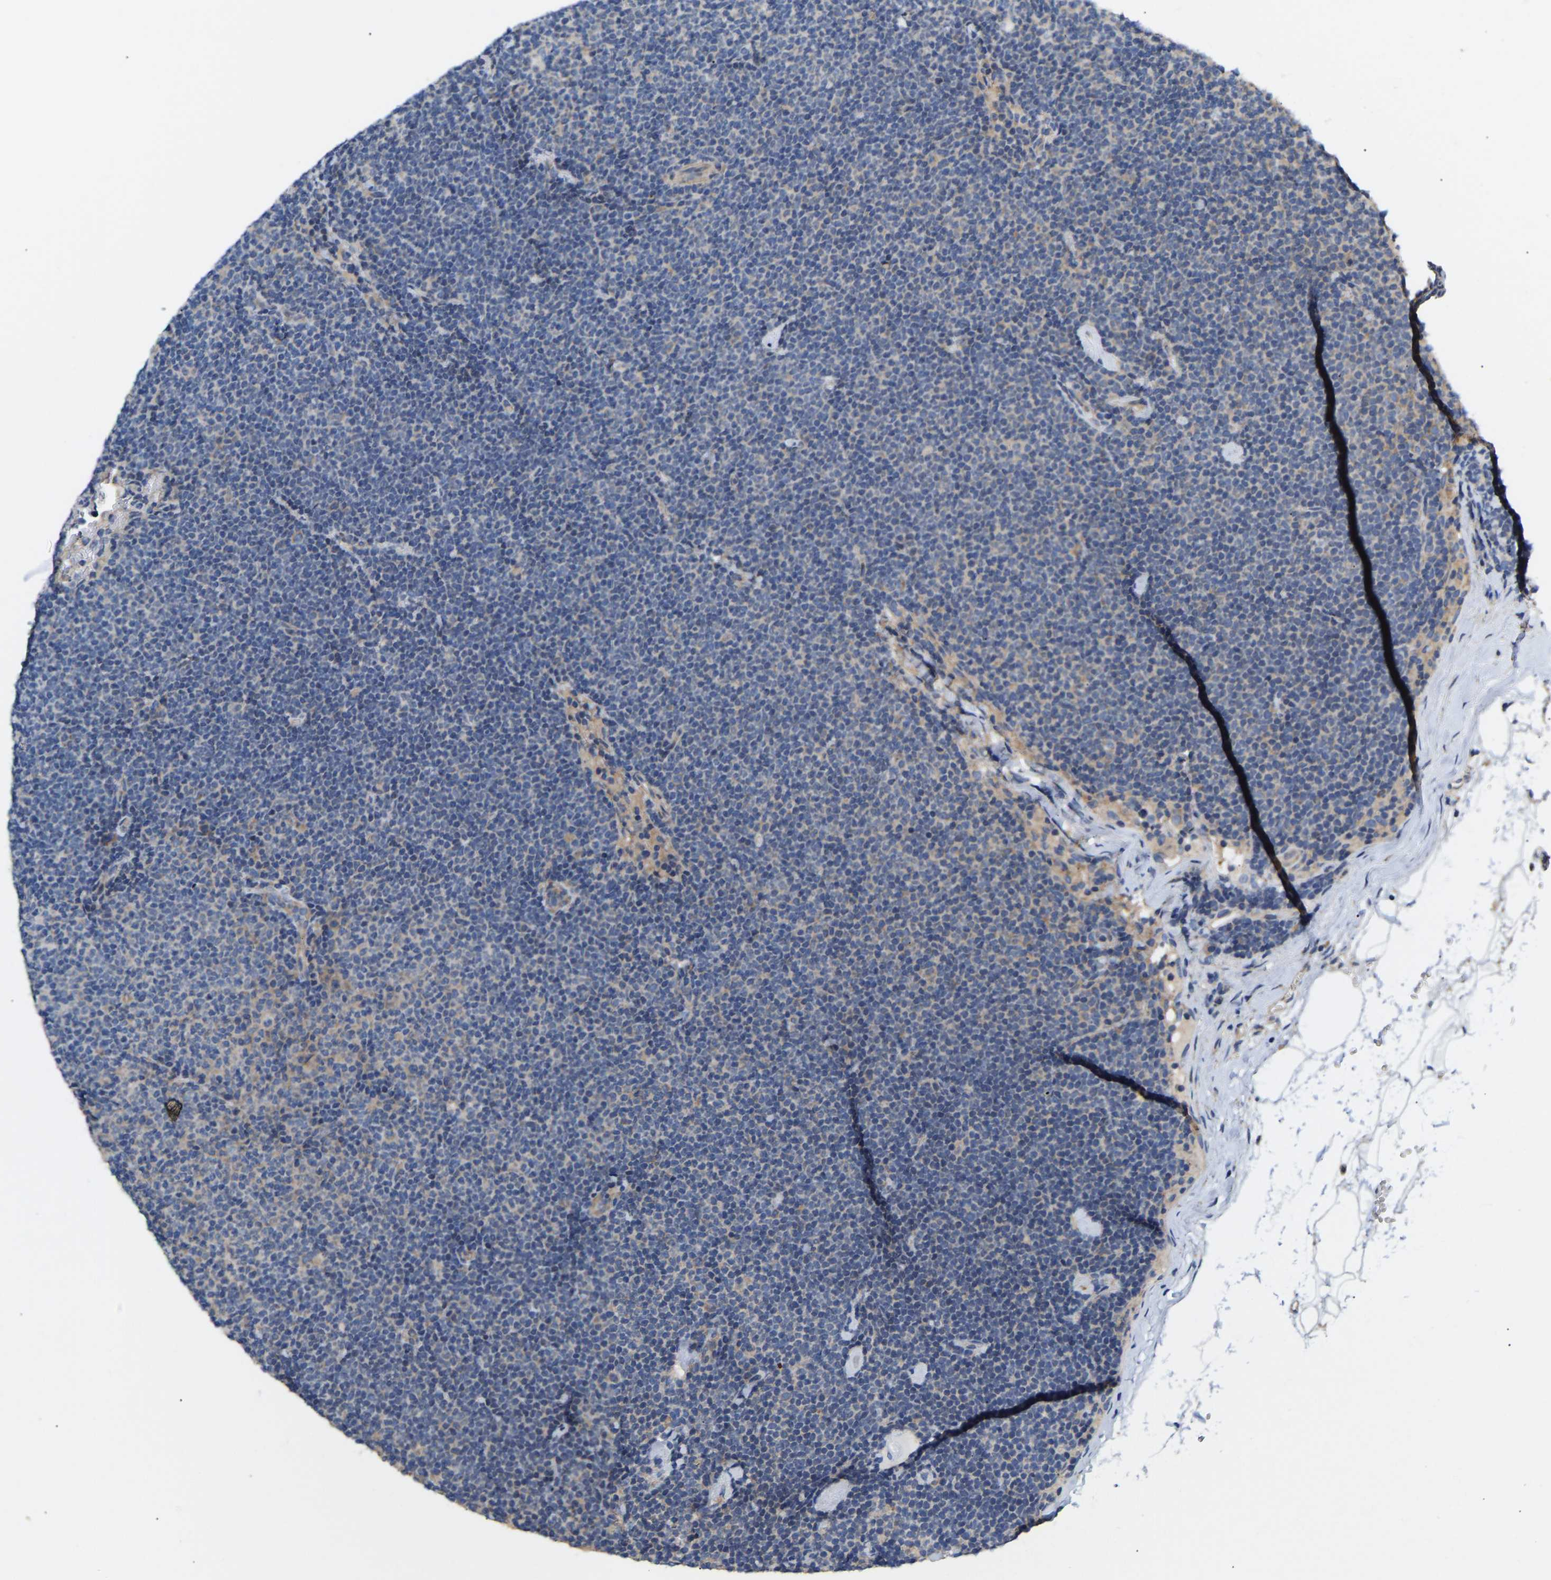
{"staining": {"intensity": "negative", "quantity": "none", "location": "none"}, "tissue": "lymphoma", "cell_type": "Tumor cells", "image_type": "cancer", "snomed": [{"axis": "morphology", "description": "Malignant lymphoma, non-Hodgkin's type, Low grade"}, {"axis": "topography", "description": "Lymph node"}], "caption": "Immunohistochemistry (IHC) histopathology image of neoplastic tissue: malignant lymphoma, non-Hodgkin's type (low-grade) stained with DAB exhibits no significant protein staining in tumor cells.", "gene": "AIMP2", "patient": {"sex": "female", "age": 53}}